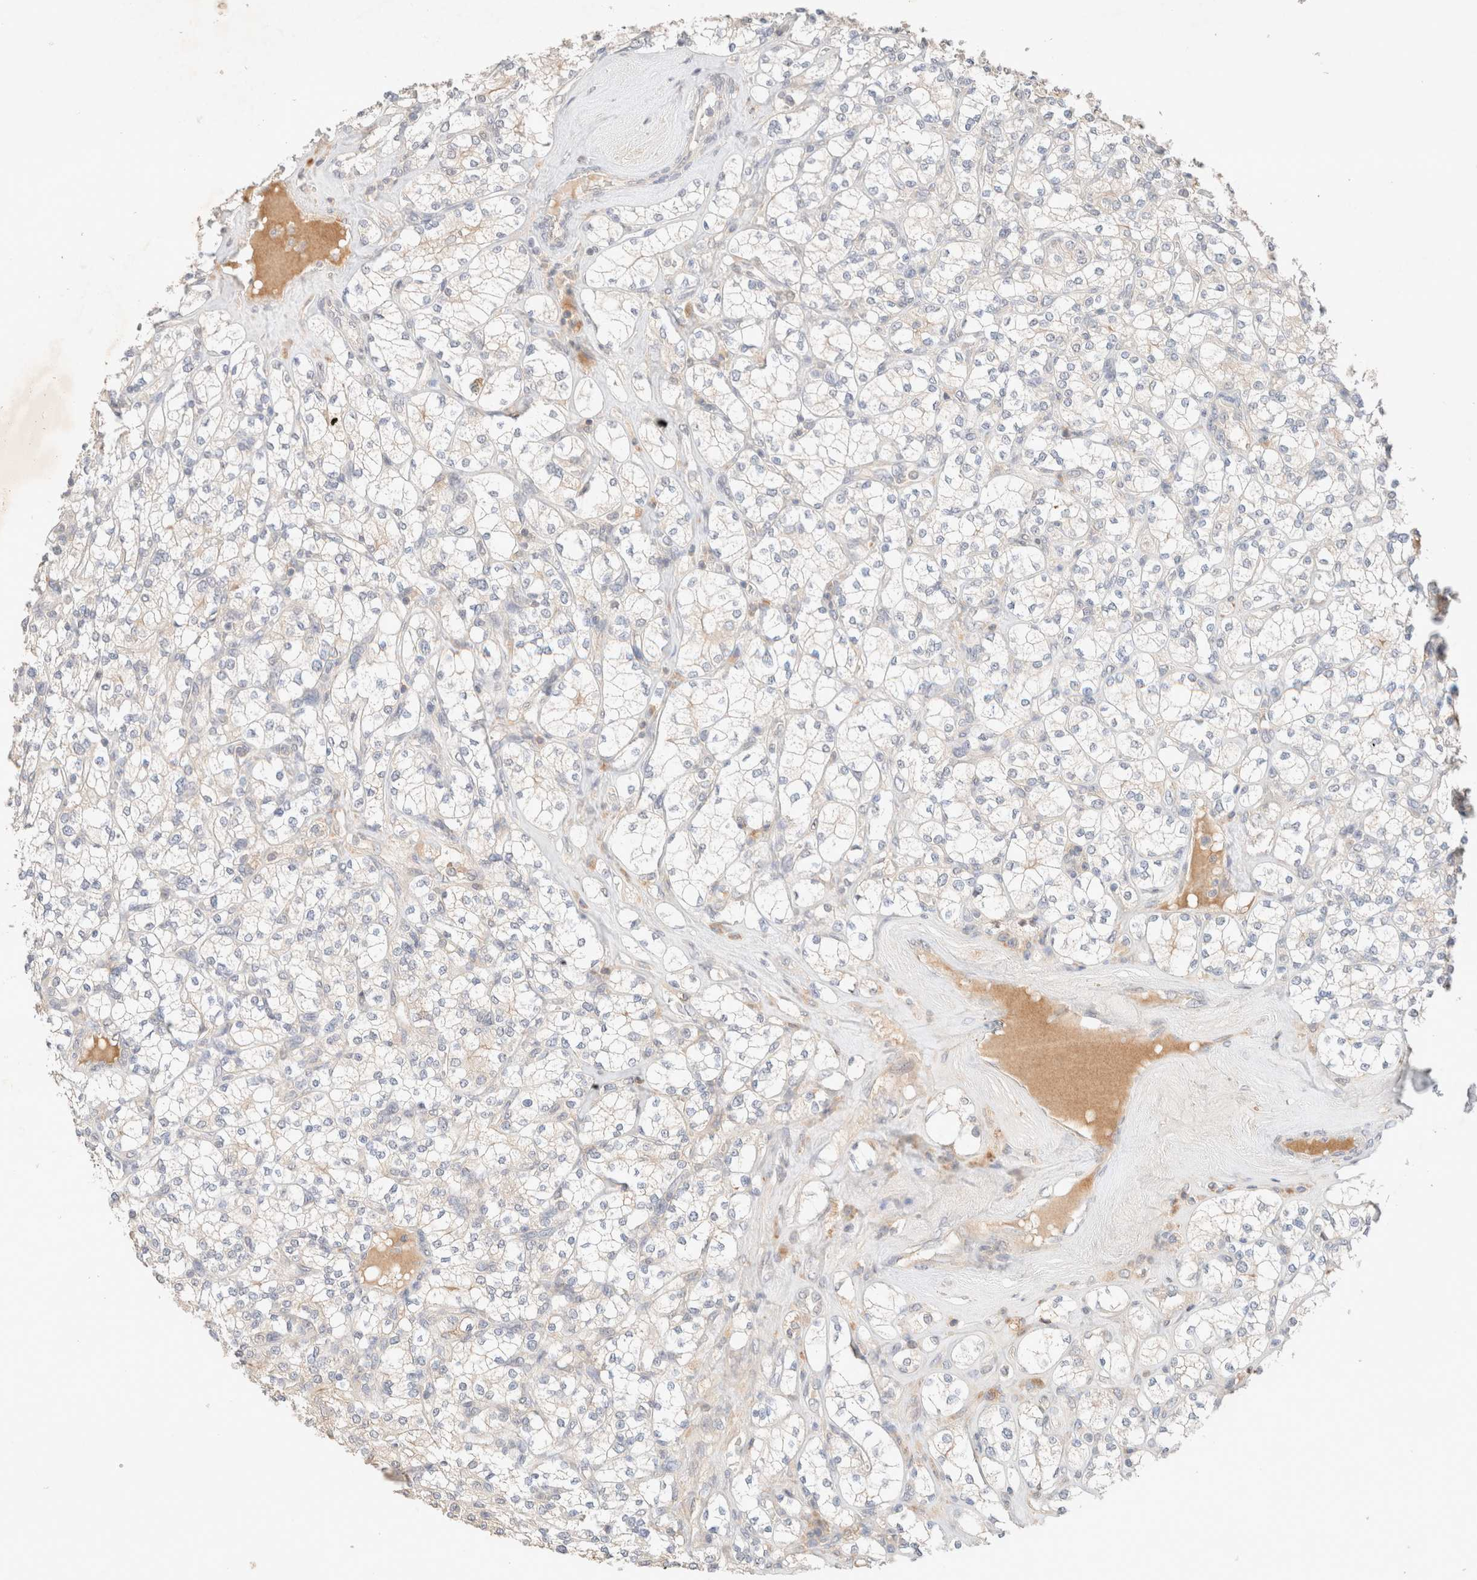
{"staining": {"intensity": "negative", "quantity": "none", "location": "none"}, "tissue": "renal cancer", "cell_type": "Tumor cells", "image_type": "cancer", "snomed": [{"axis": "morphology", "description": "Adenocarcinoma, NOS"}, {"axis": "topography", "description": "Kidney"}], "caption": "Tumor cells are negative for brown protein staining in renal cancer (adenocarcinoma).", "gene": "SARM1", "patient": {"sex": "male", "age": 77}}